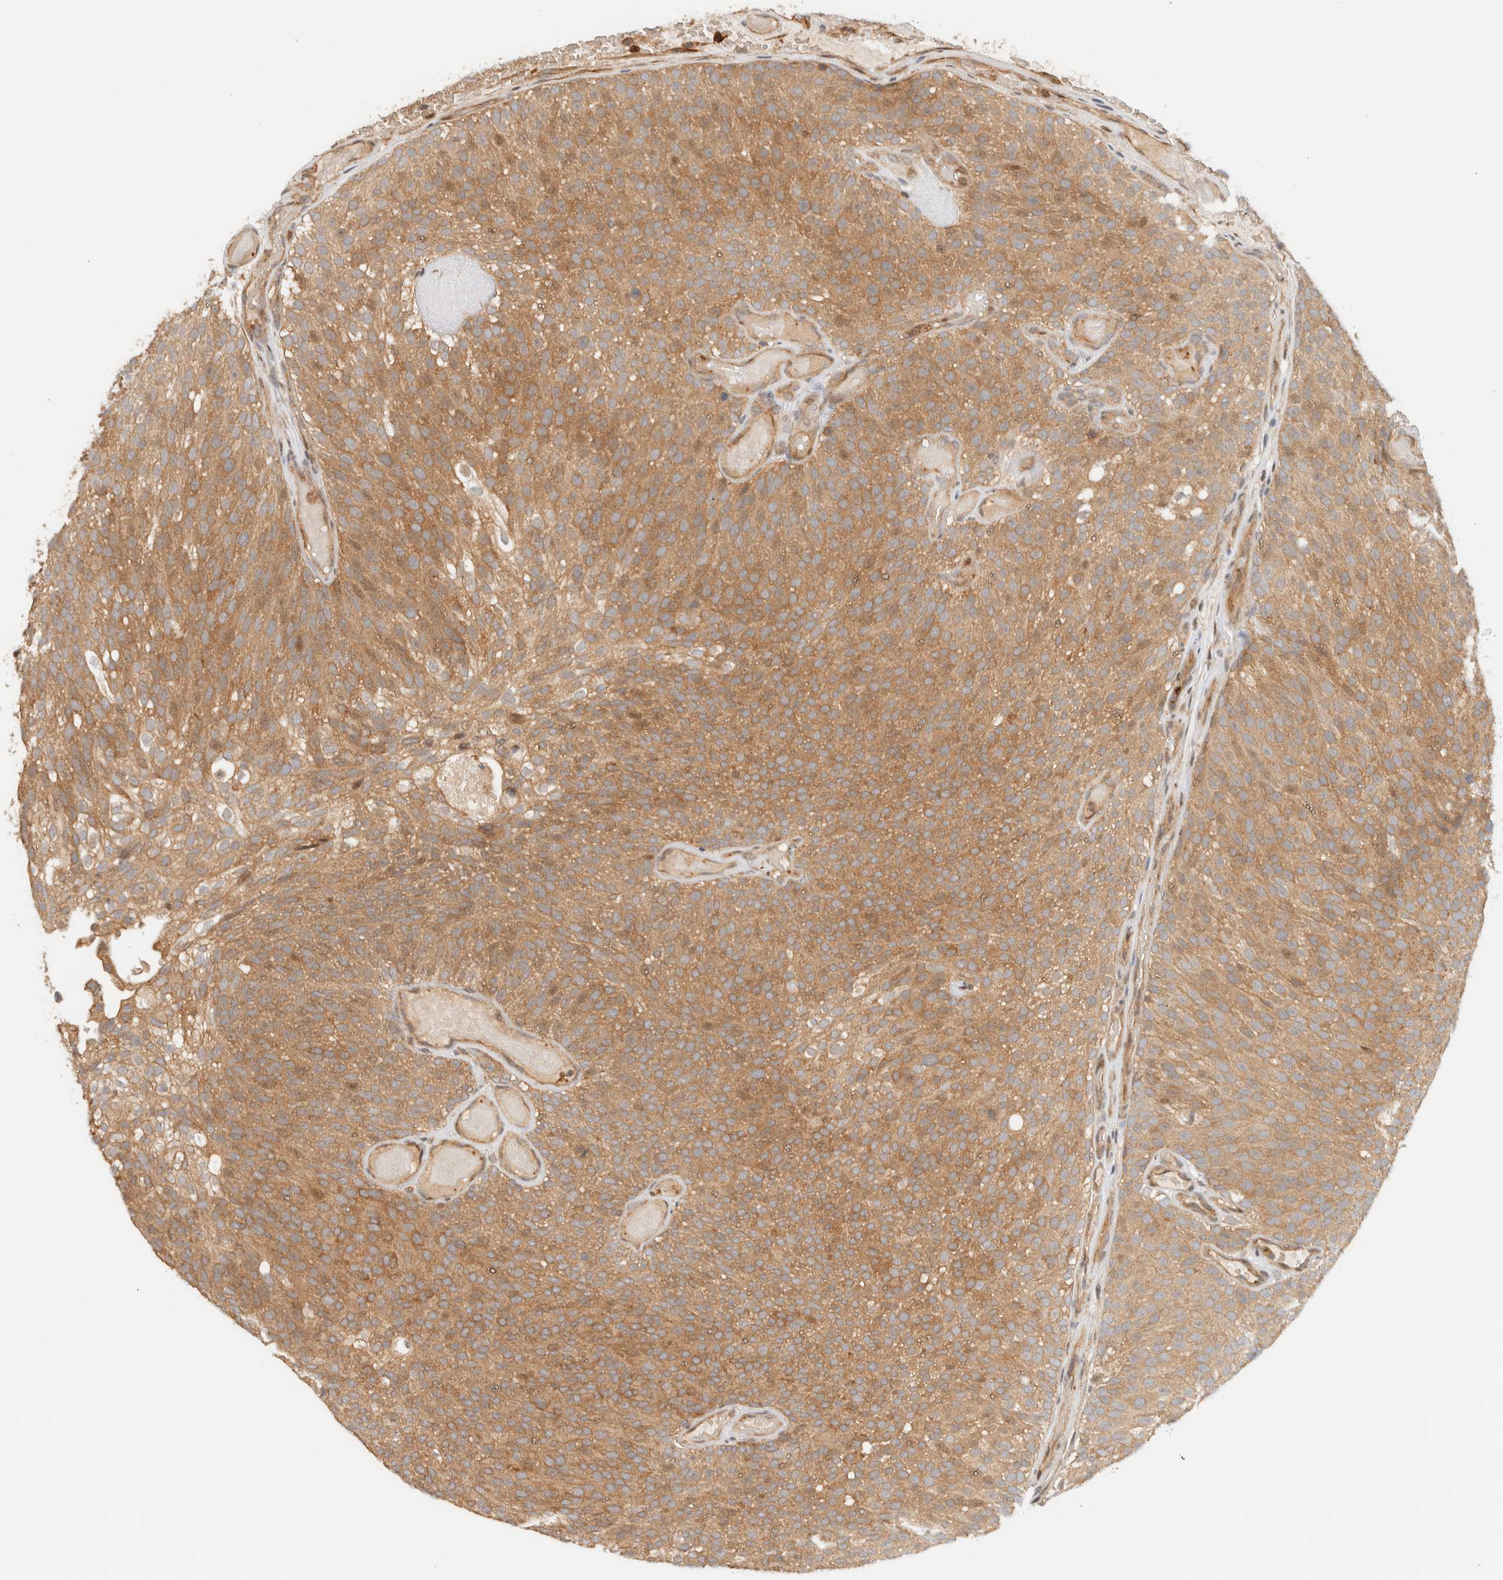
{"staining": {"intensity": "moderate", "quantity": ">75%", "location": "cytoplasmic/membranous"}, "tissue": "urothelial cancer", "cell_type": "Tumor cells", "image_type": "cancer", "snomed": [{"axis": "morphology", "description": "Urothelial carcinoma, Low grade"}, {"axis": "topography", "description": "Urinary bladder"}], "caption": "Tumor cells reveal medium levels of moderate cytoplasmic/membranous positivity in about >75% of cells in human urothelial cancer.", "gene": "ARFGEF1", "patient": {"sex": "male", "age": 78}}